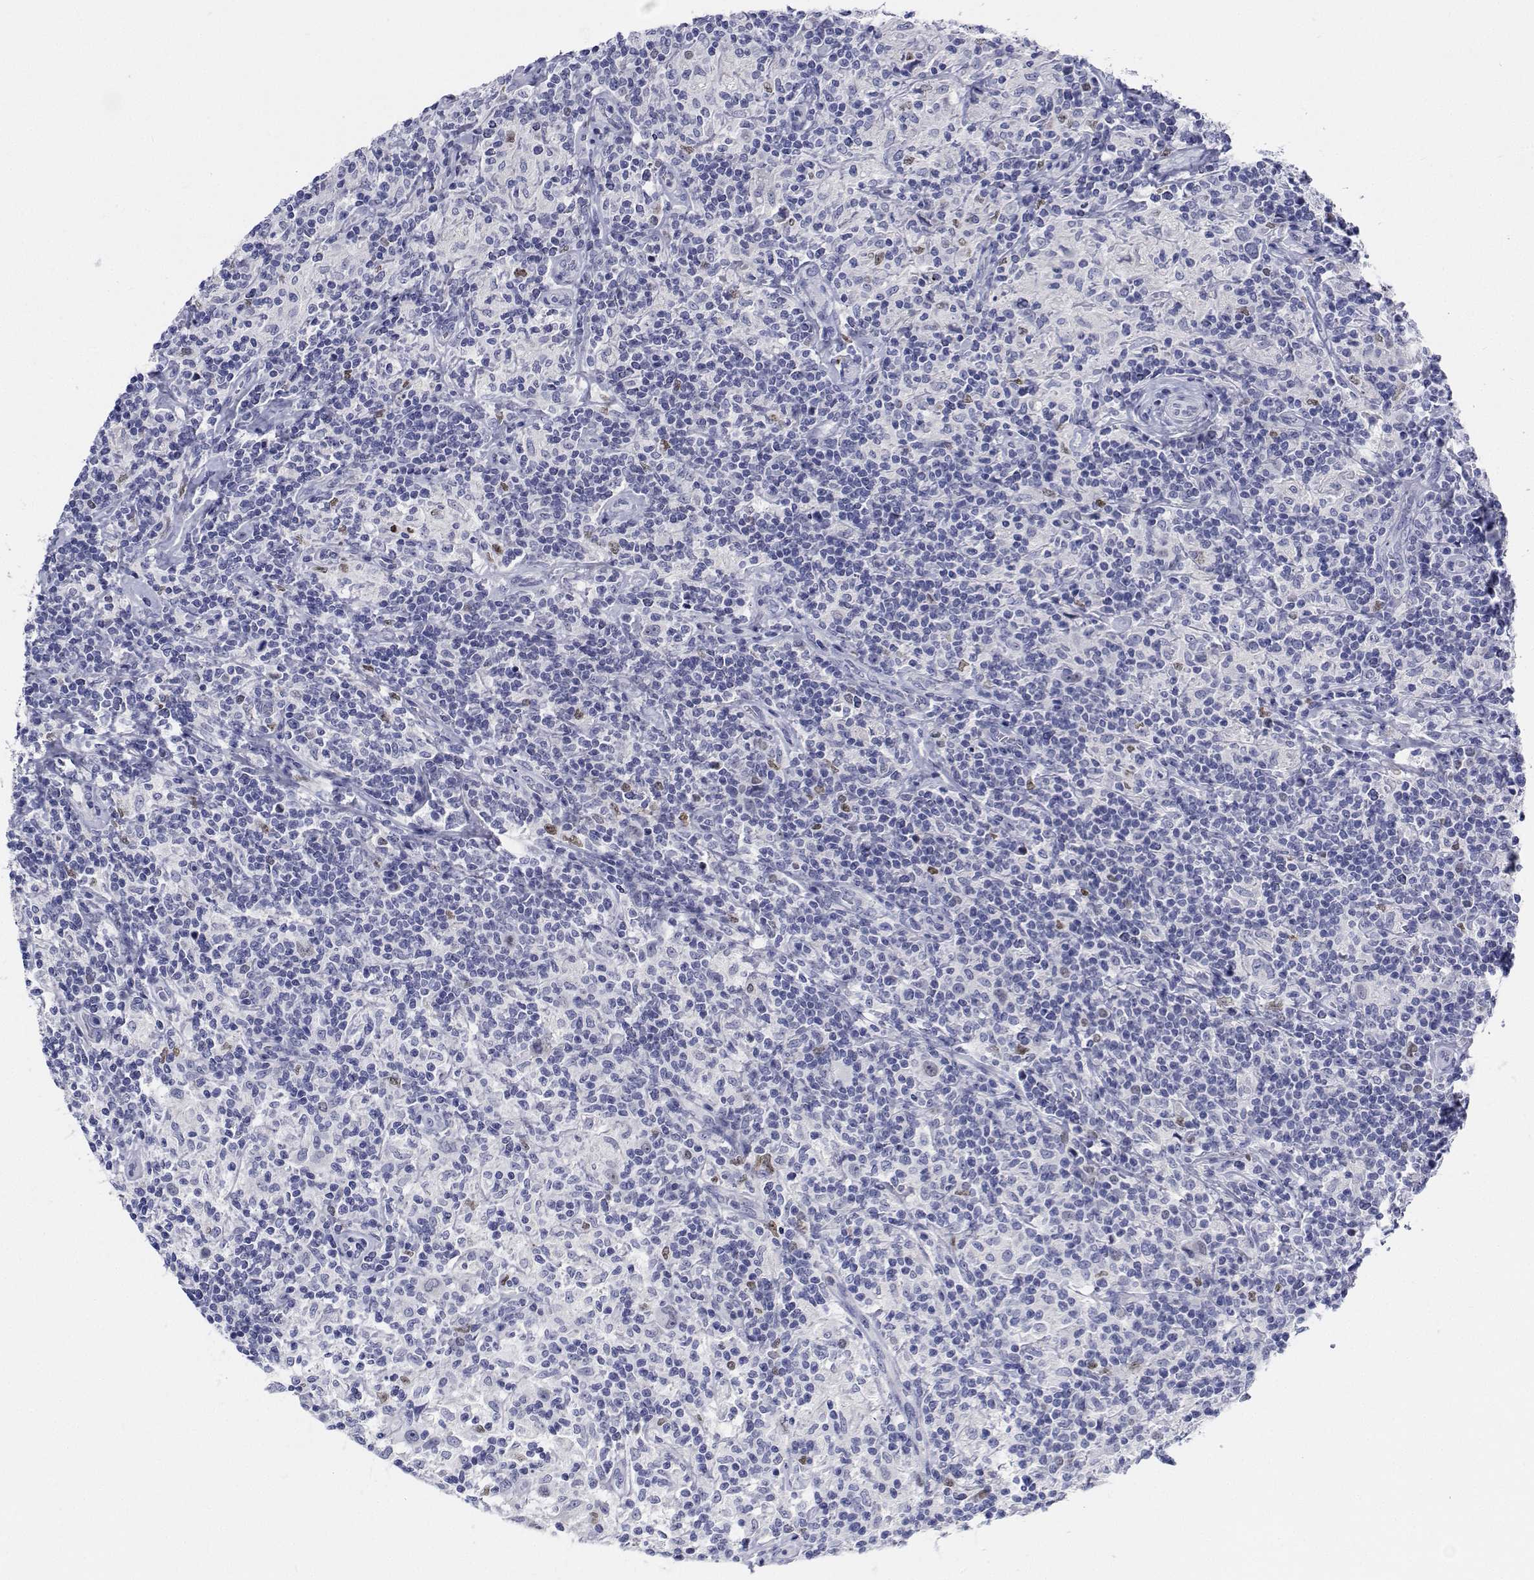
{"staining": {"intensity": "negative", "quantity": "none", "location": "none"}, "tissue": "lymphoma", "cell_type": "Tumor cells", "image_type": "cancer", "snomed": [{"axis": "morphology", "description": "Hodgkin's disease, NOS"}, {"axis": "topography", "description": "Lymph node"}], "caption": "This is a micrograph of immunohistochemistry staining of lymphoma, which shows no expression in tumor cells.", "gene": "PLXNA4", "patient": {"sex": "male", "age": 70}}